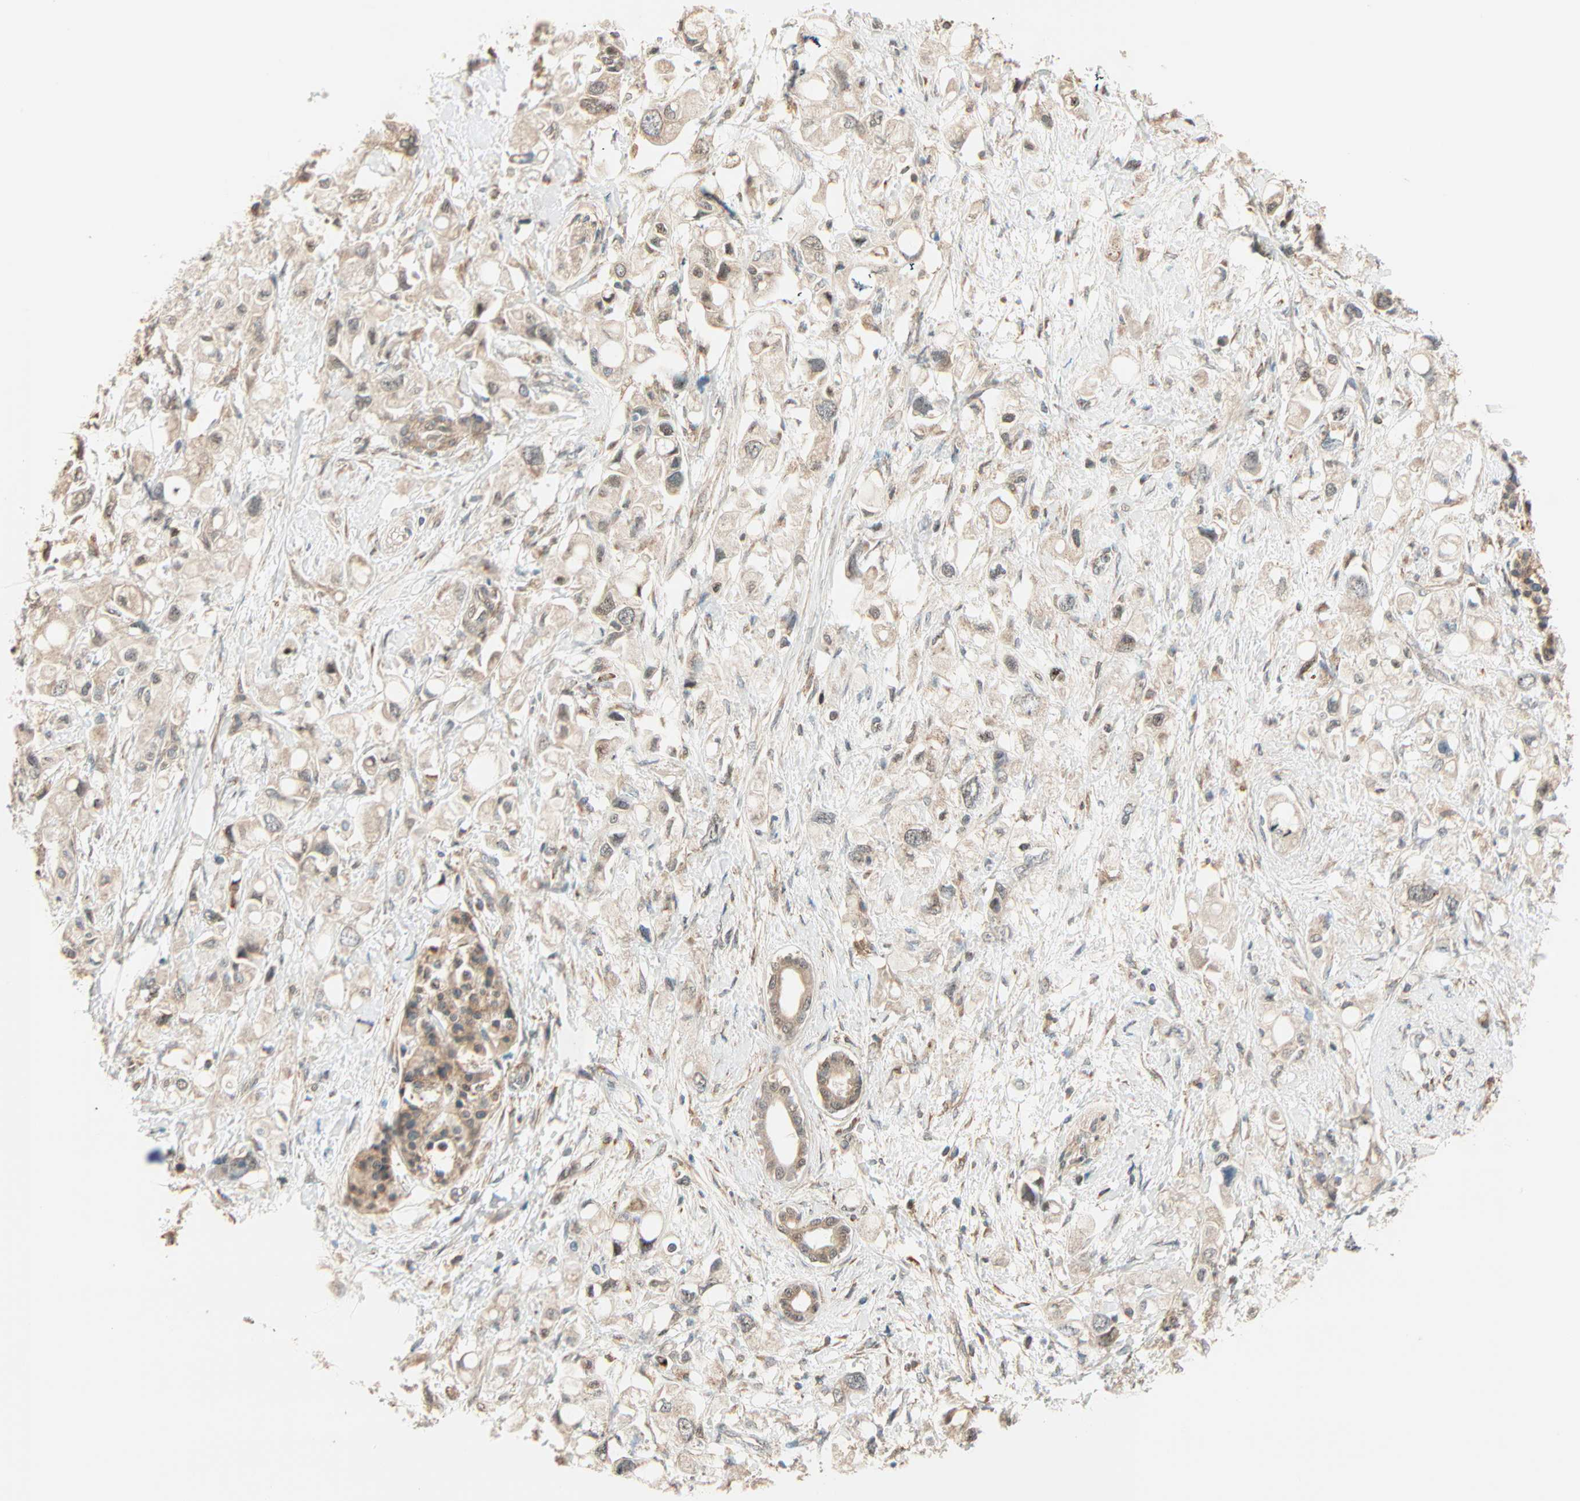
{"staining": {"intensity": "moderate", "quantity": ">75%", "location": "cytoplasmic/membranous"}, "tissue": "pancreatic cancer", "cell_type": "Tumor cells", "image_type": "cancer", "snomed": [{"axis": "morphology", "description": "Adenocarcinoma, NOS"}, {"axis": "topography", "description": "Pancreas"}], "caption": "Immunohistochemical staining of human pancreatic cancer (adenocarcinoma) demonstrates medium levels of moderate cytoplasmic/membranous positivity in about >75% of tumor cells.", "gene": "PNPLA6", "patient": {"sex": "female", "age": 56}}